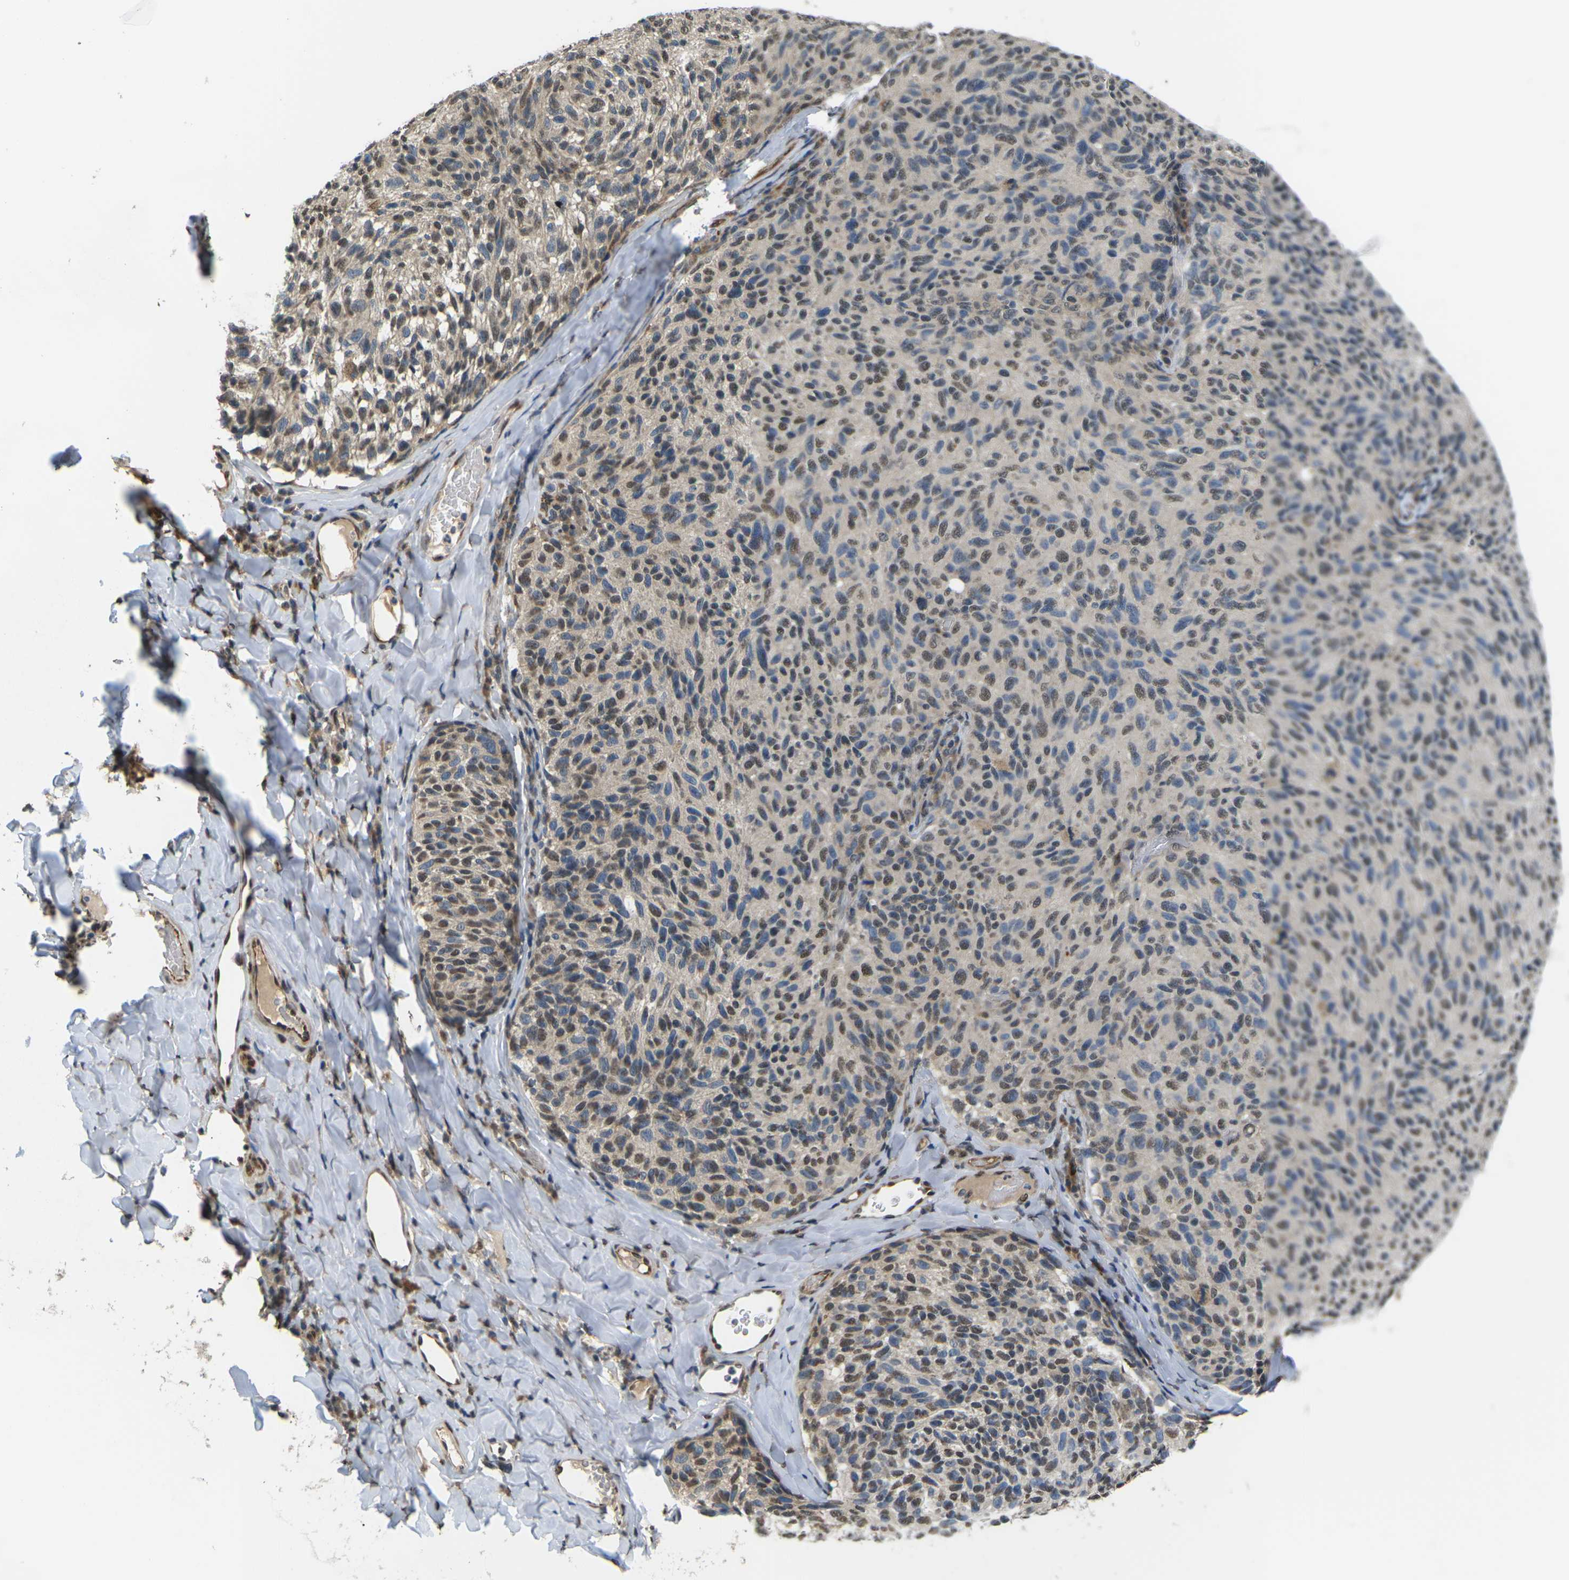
{"staining": {"intensity": "moderate", "quantity": "25%-75%", "location": "nuclear"}, "tissue": "melanoma", "cell_type": "Tumor cells", "image_type": "cancer", "snomed": [{"axis": "morphology", "description": "Malignant melanoma, NOS"}, {"axis": "topography", "description": "Skin"}], "caption": "Immunohistochemistry photomicrograph of human melanoma stained for a protein (brown), which demonstrates medium levels of moderate nuclear expression in approximately 25%-75% of tumor cells.", "gene": "ERBB4", "patient": {"sex": "female", "age": 73}}